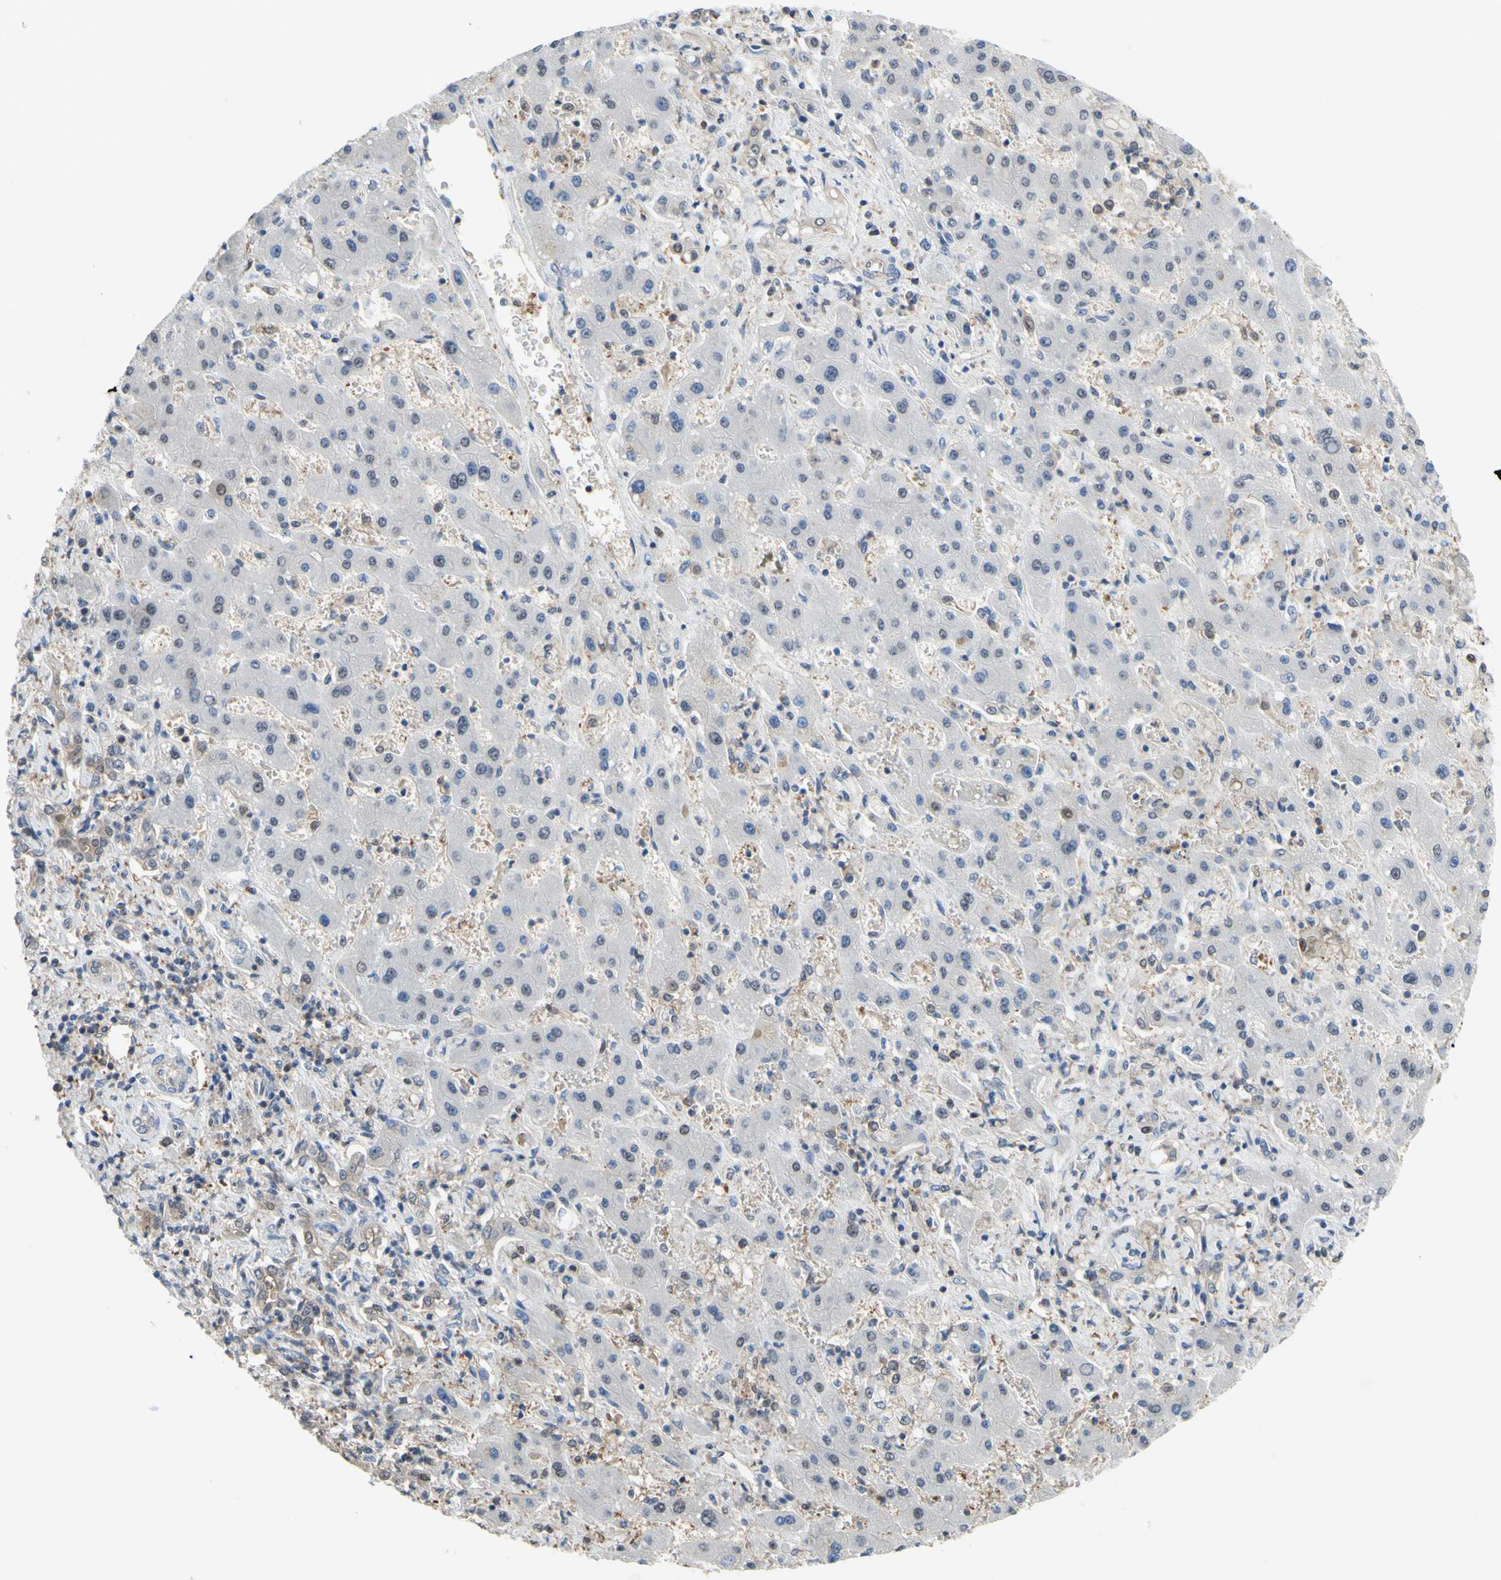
{"staining": {"intensity": "weak", "quantity": "<25%", "location": "nuclear"}, "tissue": "liver cancer", "cell_type": "Tumor cells", "image_type": "cancer", "snomed": [{"axis": "morphology", "description": "Cholangiocarcinoma"}, {"axis": "topography", "description": "Liver"}], "caption": "A high-resolution micrograph shows IHC staining of liver cancer, which displays no significant positivity in tumor cells. (DAB (3,3'-diaminobenzidine) IHC visualized using brightfield microscopy, high magnification).", "gene": "UPK3B", "patient": {"sex": "male", "age": 50}}